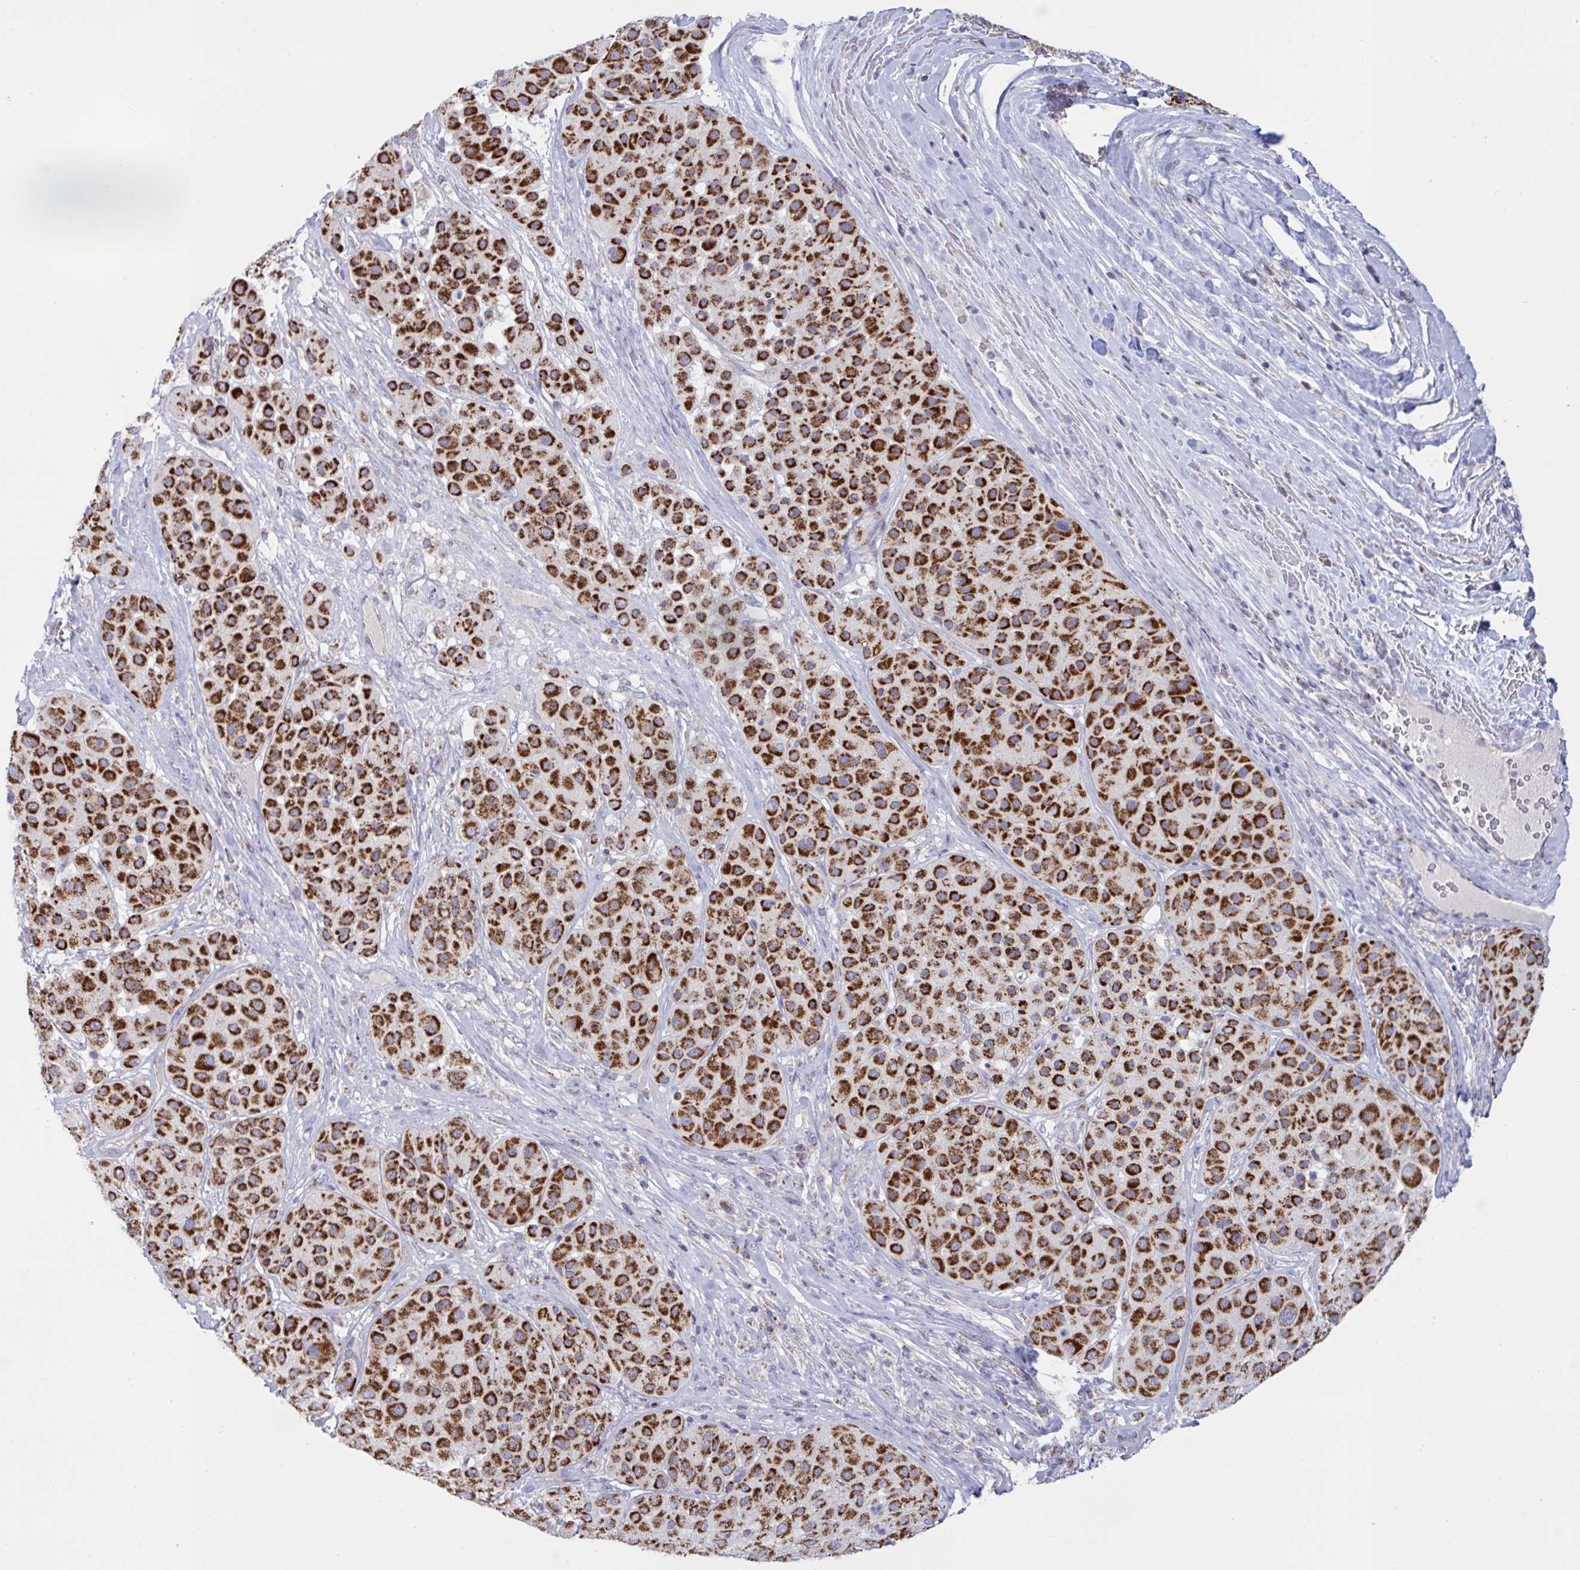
{"staining": {"intensity": "strong", "quantity": ">75%", "location": "cytoplasmic/membranous"}, "tissue": "melanoma", "cell_type": "Tumor cells", "image_type": "cancer", "snomed": [{"axis": "morphology", "description": "Malignant melanoma, Metastatic site"}, {"axis": "topography", "description": "Smooth muscle"}], "caption": "An image of melanoma stained for a protein reveals strong cytoplasmic/membranous brown staining in tumor cells.", "gene": "HSPE1", "patient": {"sex": "male", "age": 41}}